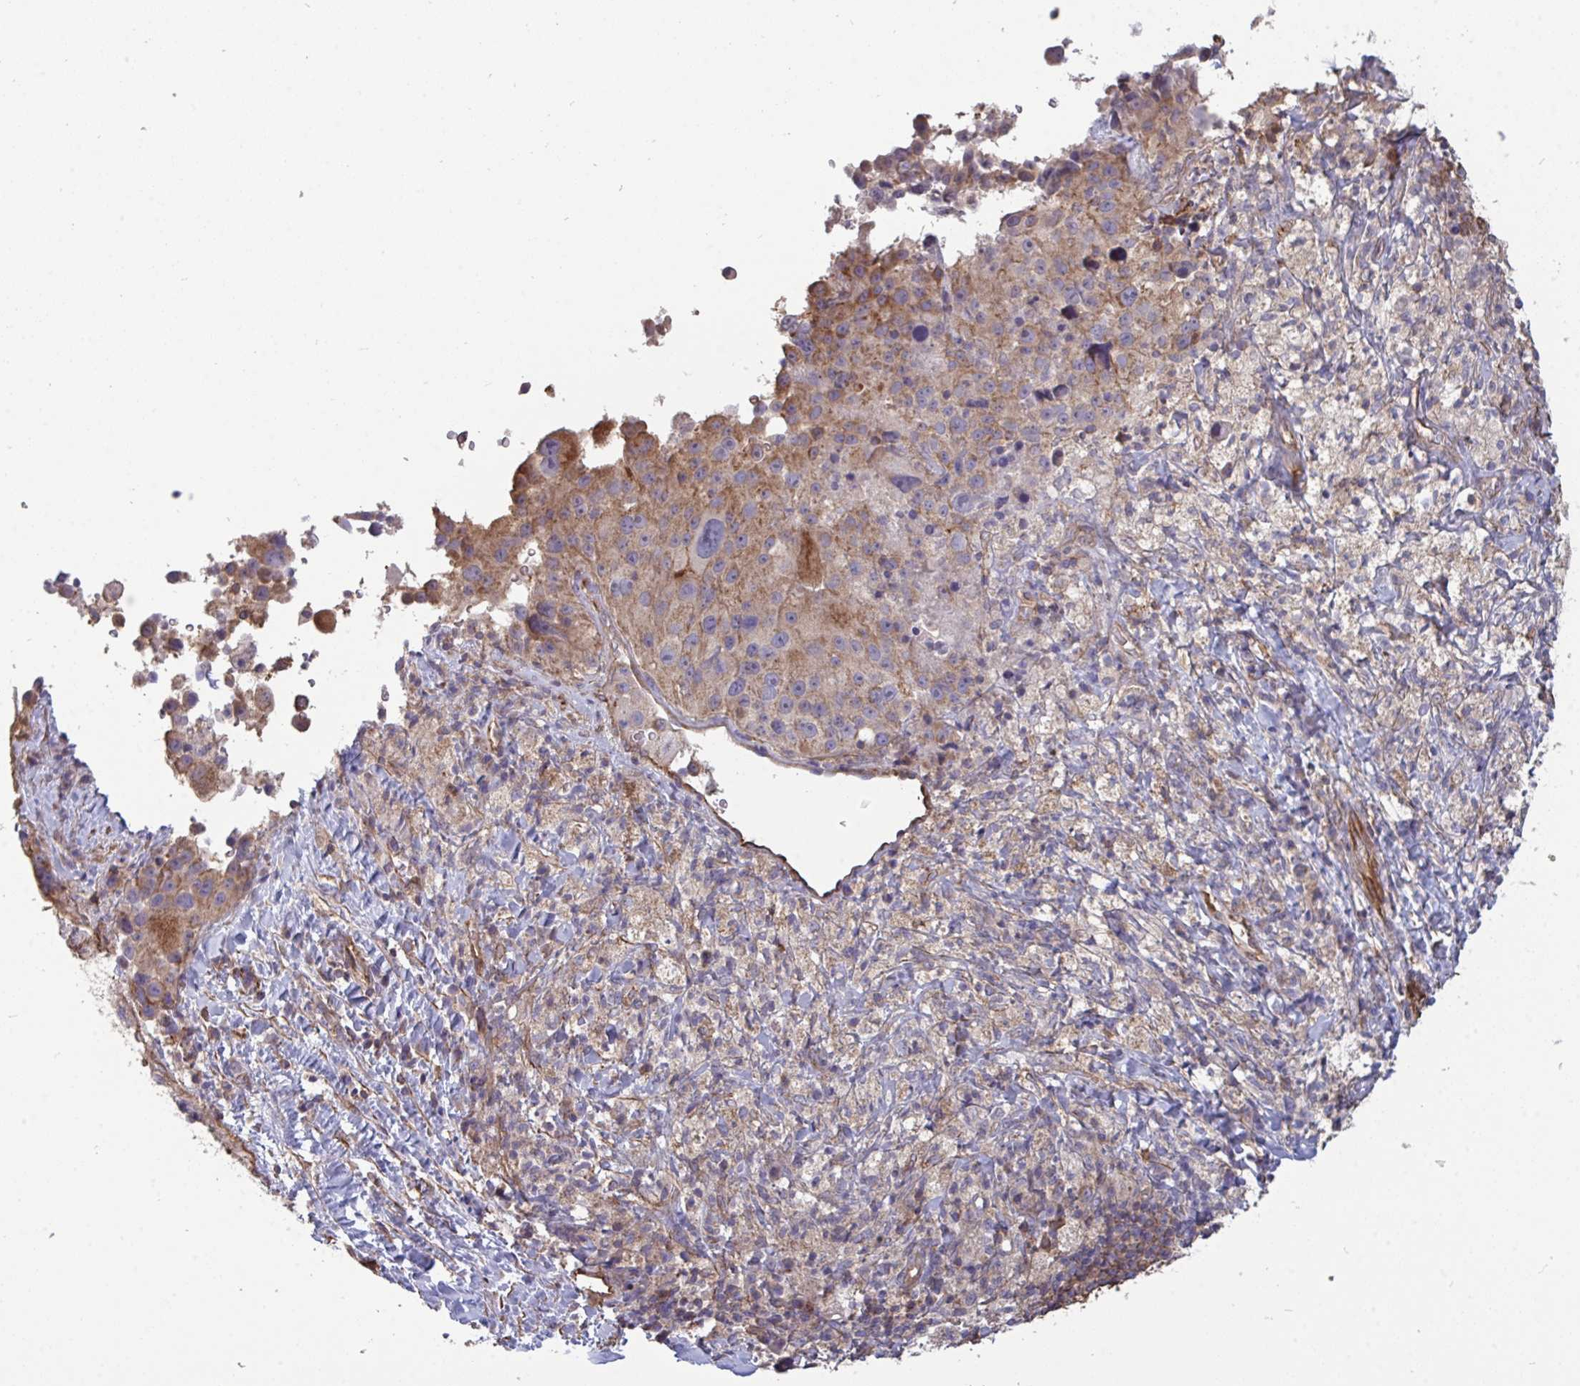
{"staining": {"intensity": "moderate", "quantity": "<25%", "location": "cytoplasmic/membranous"}, "tissue": "melanoma", "cell_type": "Tumor cells", "image_type": "cancer", "snomed": [{"axis": "morphology", "description": "Malignant melanoma, Metastatic site"}, {"axis": "topography", "description": "Lymph node"}], "caption": "Immunohistochemical staining of melanoma displays moderate cytoplasmic/membranous protein staining in about <25% of tumor cells.", "gene": "ISCU", "patient": {"sex": "male", "age": 62}}